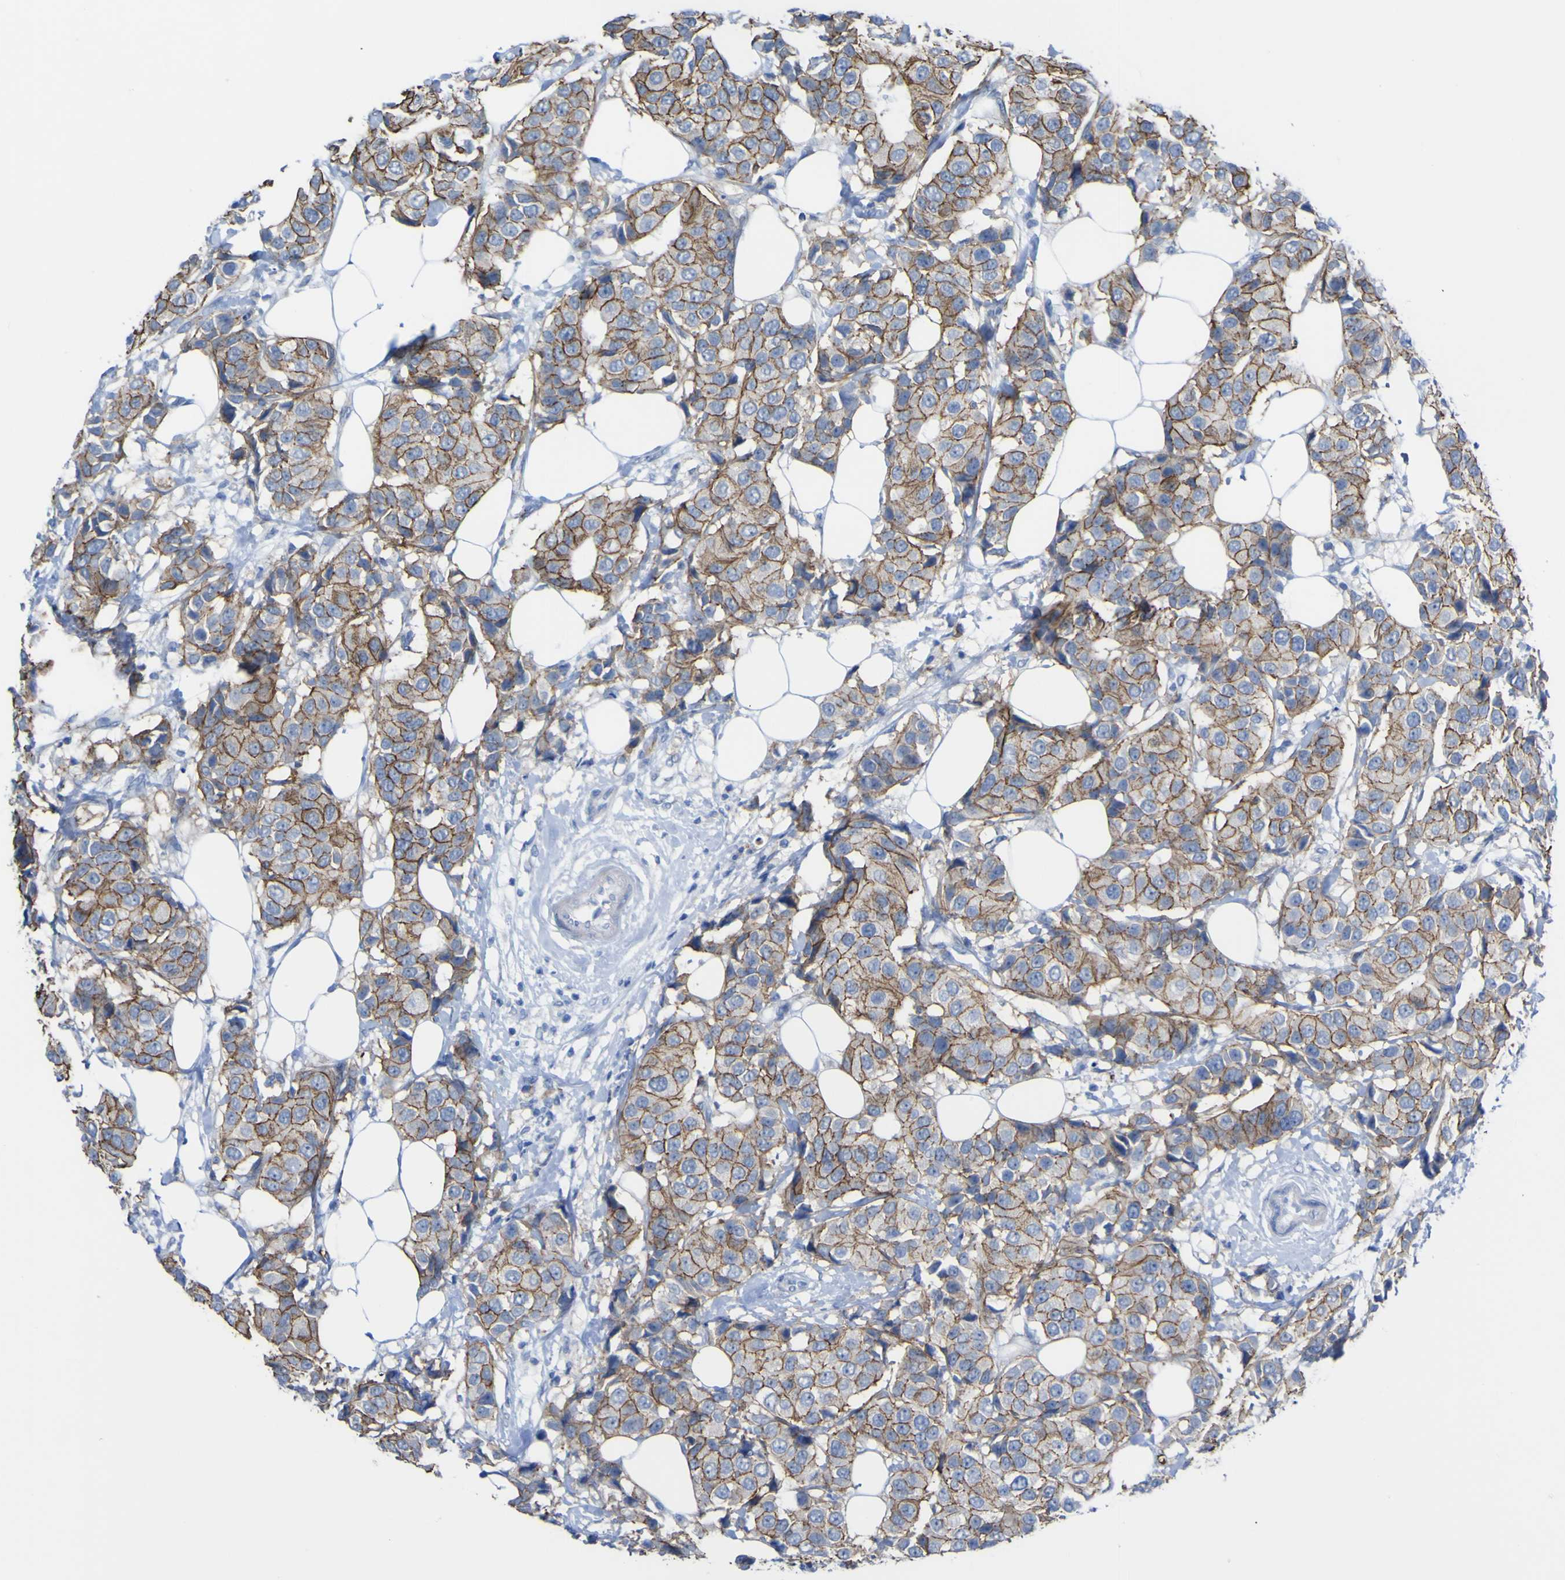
{"staining": {"intensity": "strong", "quantity": "25%-75%", "location": "cytoplasmic/membranous"}, "tissue": "breast cancer", "cell_type": "Tumor cells", "image_type": "cancer", "snomed": [{"axis": "morphology", "description": "Normal tissue, NOS"}, {"axis": "morphology", "description": "Duct carcinoma"}, {"axis": "topography", "description": "Breast"}], "caption": "Brown immunohistochemical staining in human breast invasive ductal carcinoma shows strong cytoplasmic/membranous staining in about 25%-75% of tumor cells.", "gene": "GCM1", "patient": {"sex": "female", "age": 39}}